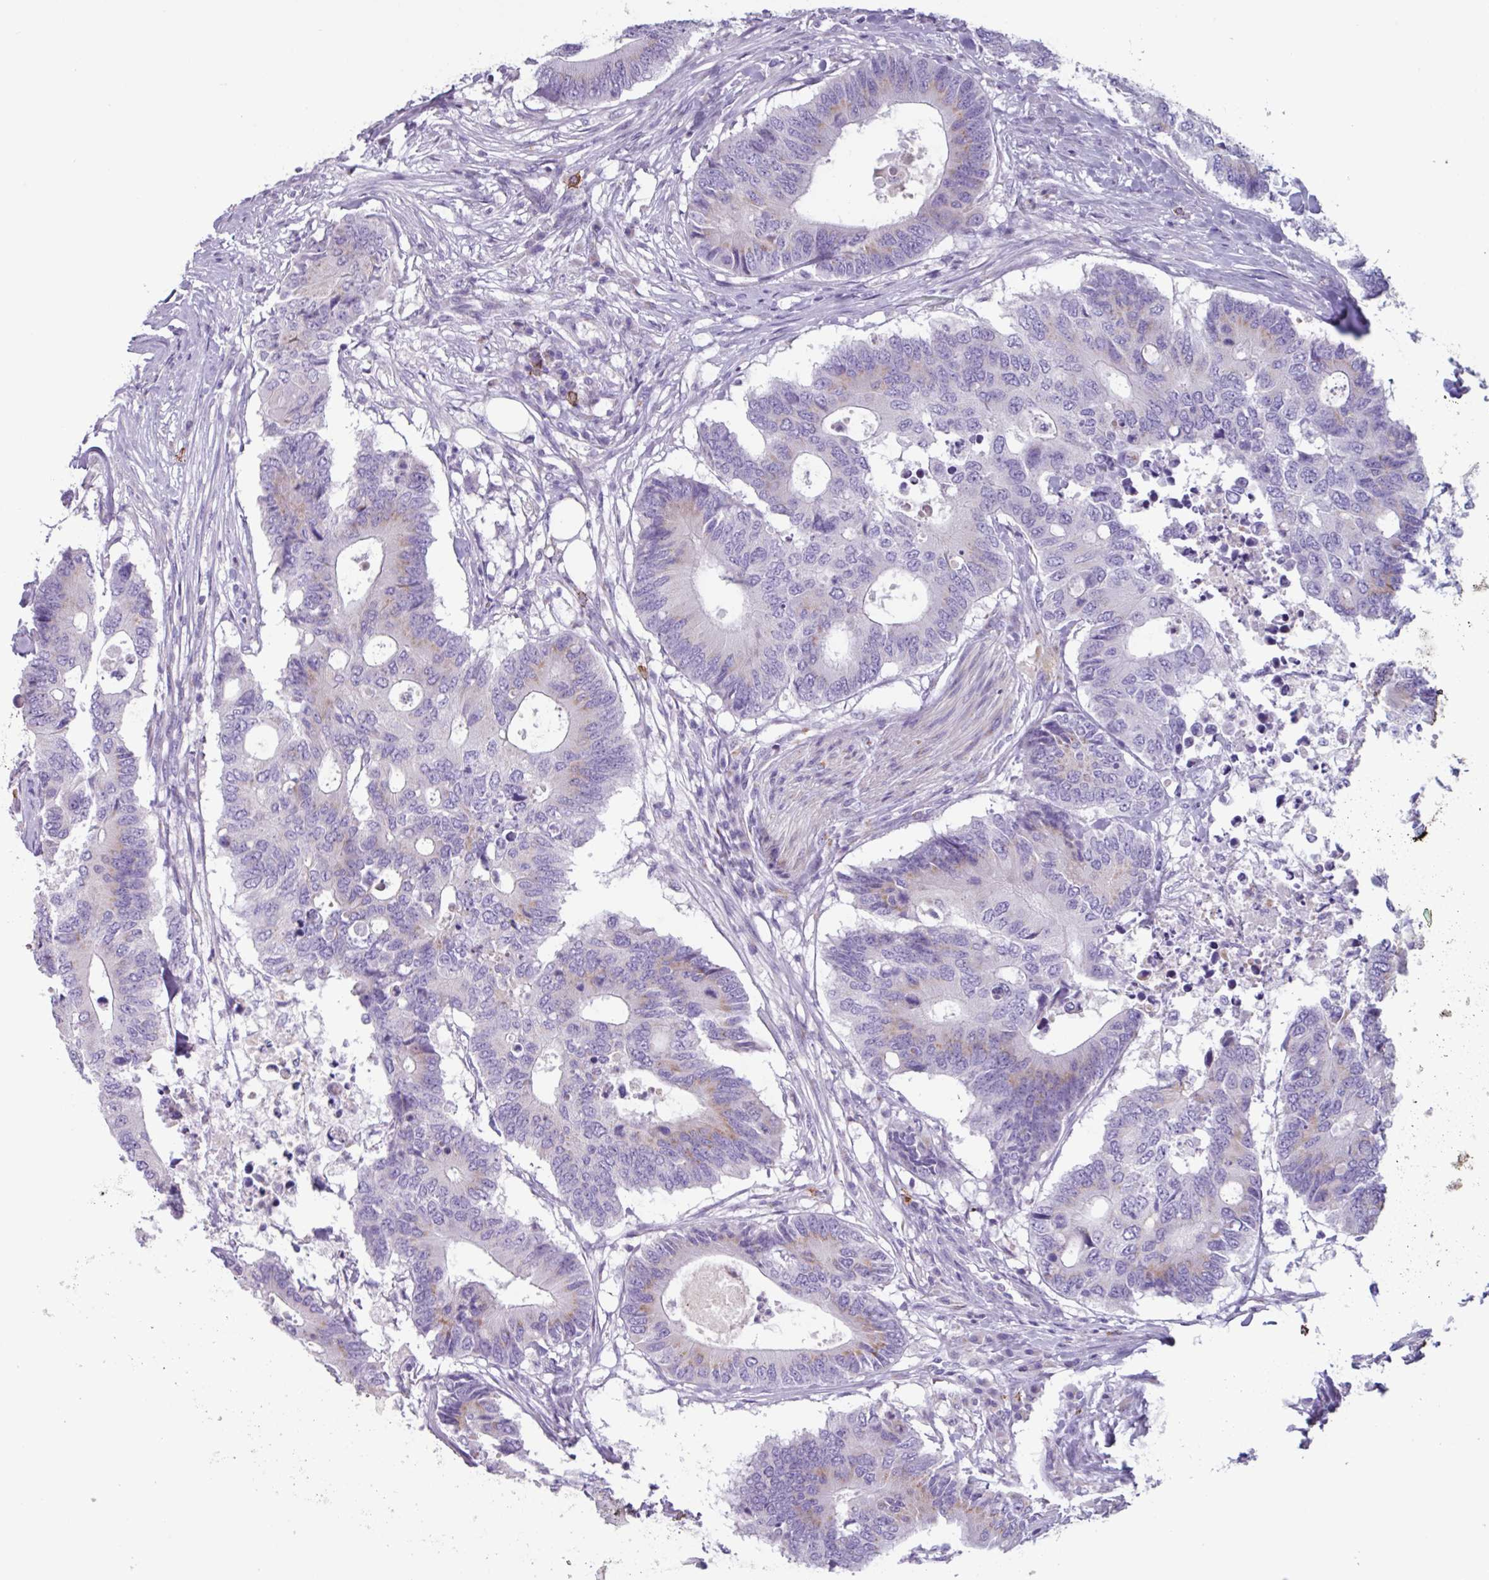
{"staining": {"intensity": "moderate", "quantity": "<25%", "location": "cytoplasmic/membranous"}, "tissue": "colorectal cancer", "cell_type": "Tumor cells", "image_type": "cancer", "snomed": [{"axis": "morphology", "description": "Adenocarcinoma, NOS"}, {"axis": "topography", "description": "Colon"}], "caption": "Brown immunohistochemical staining in colorectal cancer (adenocarcinoma) reveals moderate cytoplasmic/membranous expression in about <25% of tumor cells. (DAB (3,3'-diaminobenzidine) = brown stain, brightfield microscopy at high magnification).", "gene": "ADGRE1", "patient": {"sex": "male", "age": 71}}